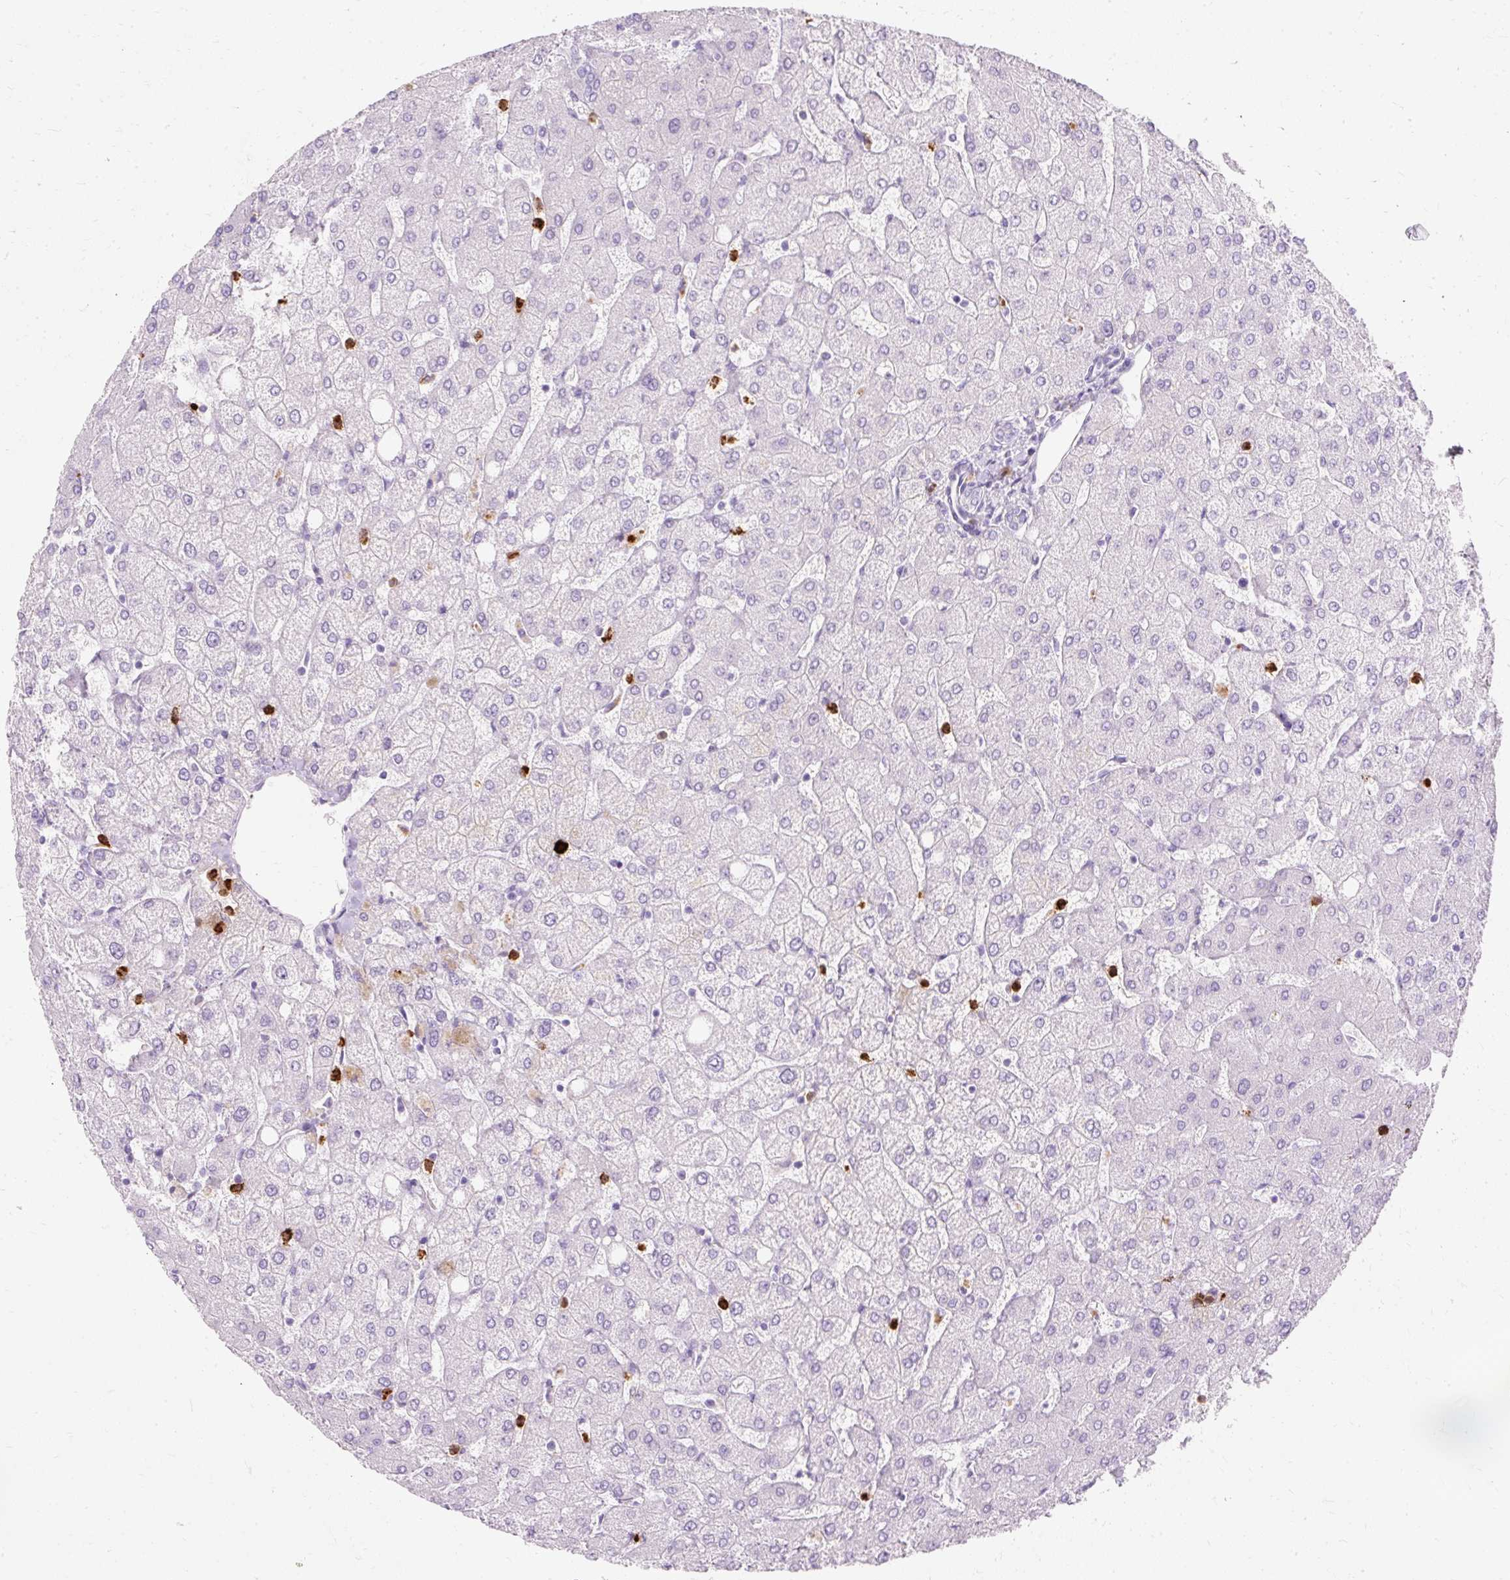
{"staining": {"intensity": "negative", "quantity": "none", "location": "none"}, "tissue": "liver", "cell_type": "Cholangiocytes", "image_type": "normal", "snomed": [{"axis": "morphology", "description": "Normal tissue, NOS"}, {"axis": "topography", "description": "Liver"}], "caption": "IHC histopathology image of unremarkable liver: human liver stained with DAB exhibits no significant protein staining in cholangiocytes. (DAB (3,3'-diaminobenzidine) IHC visualized using brightfield microscopy, high magnification).", "gene": "DEFA1B", "patient": {"sex": "female", "age": 54}}